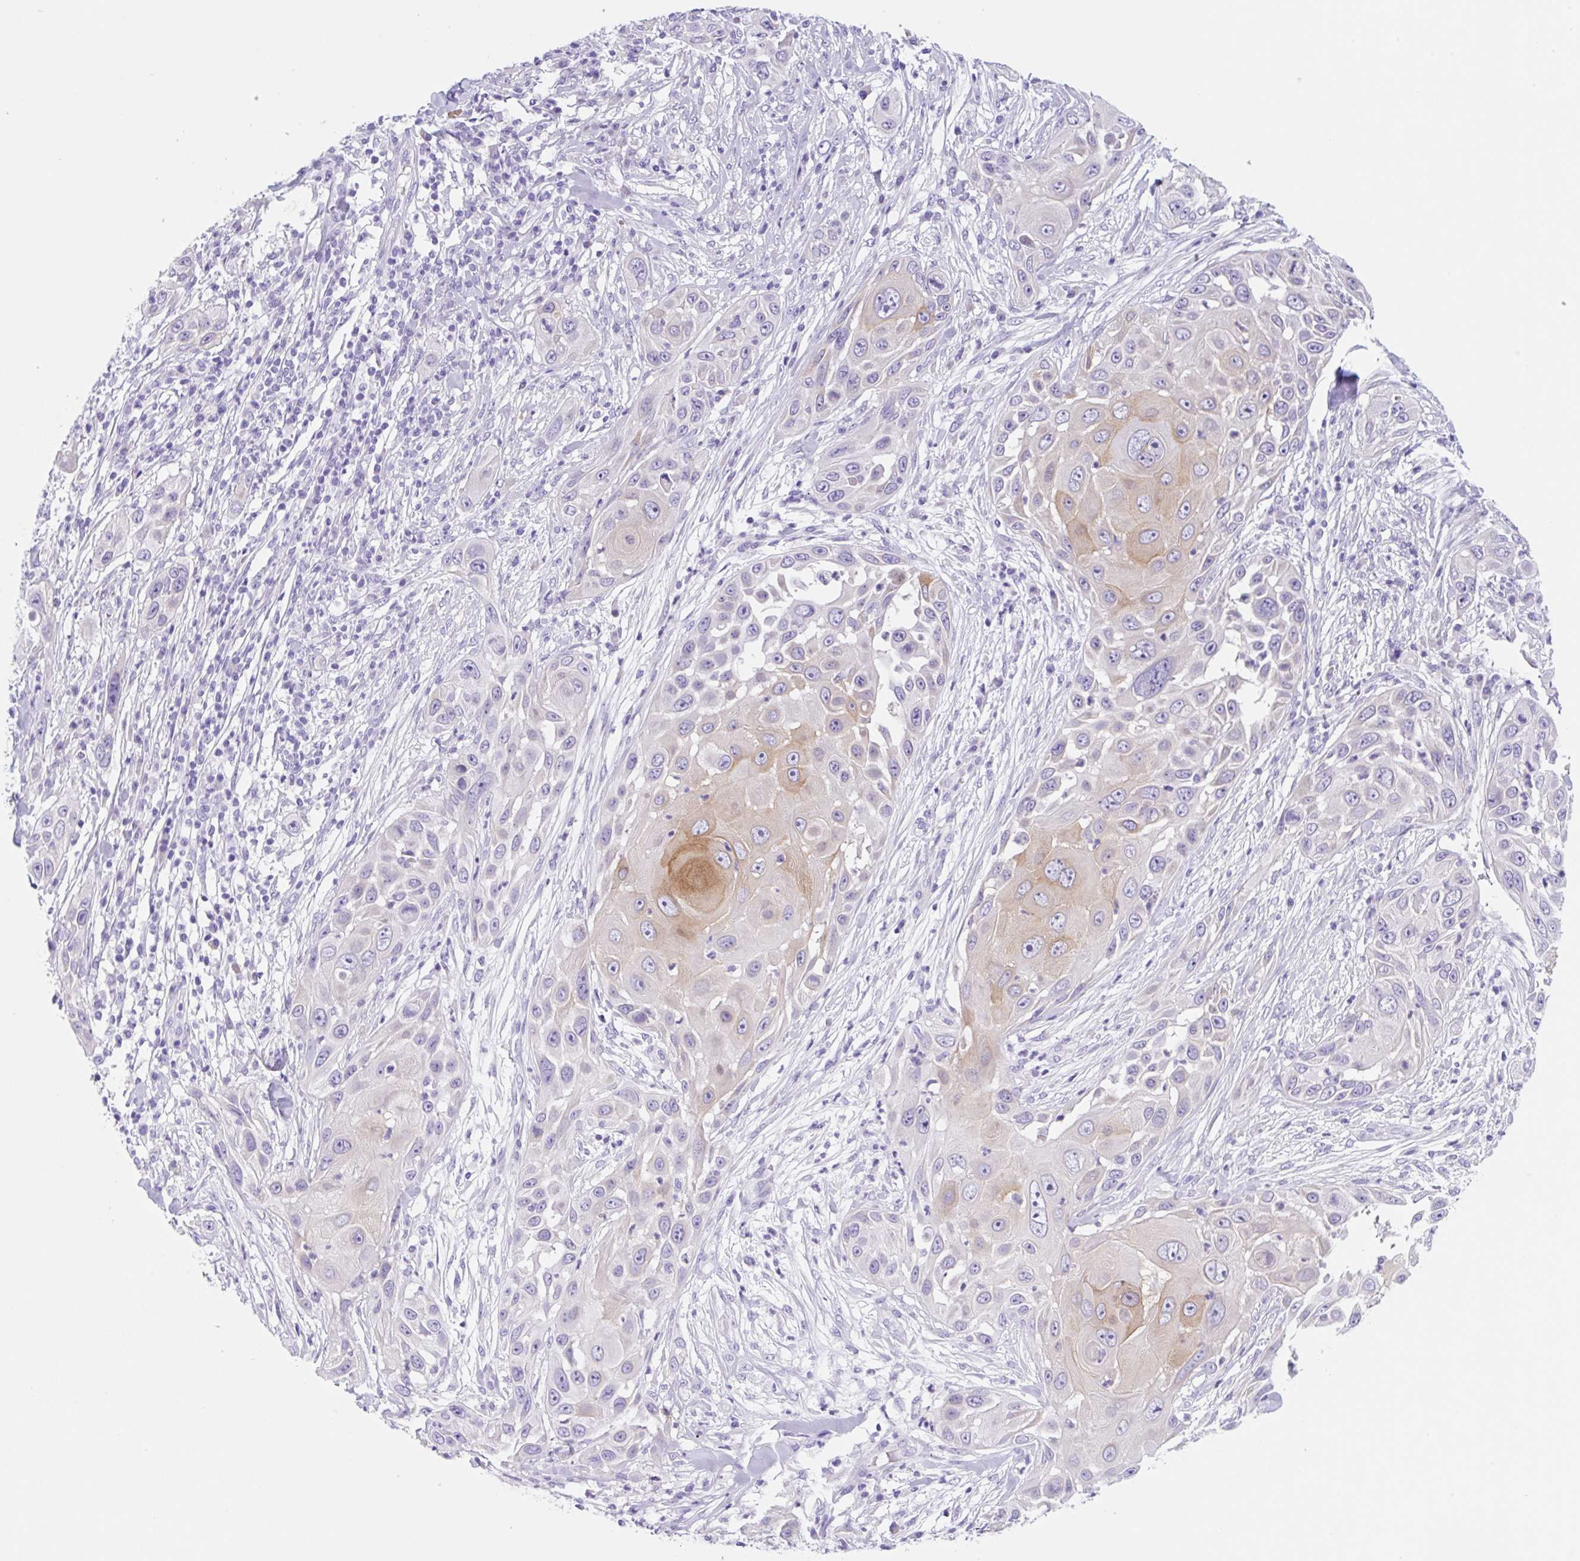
{"staining": {"intensity": "moderate", "quantity": "25%-75%", "location": "cytoplasmic/membranous"}, "tissue": "skin cancer", "cell_type": "Tumor cells", "image_type": "cancer", "snomed": [{"axis": "morphology", "description": "Squamous cell carcinoma, NOS"}, {"axis": "topography", "description": "Skin"}], "caption": "Squamous cell carcinoma (skin) stained with immunohistochemistry displays moderate cytoplasmic/membranous positivity in about 25%-75% of tumor cells.", "gene": "KLK8", "patient": {"sex": "female", "age": 44}}